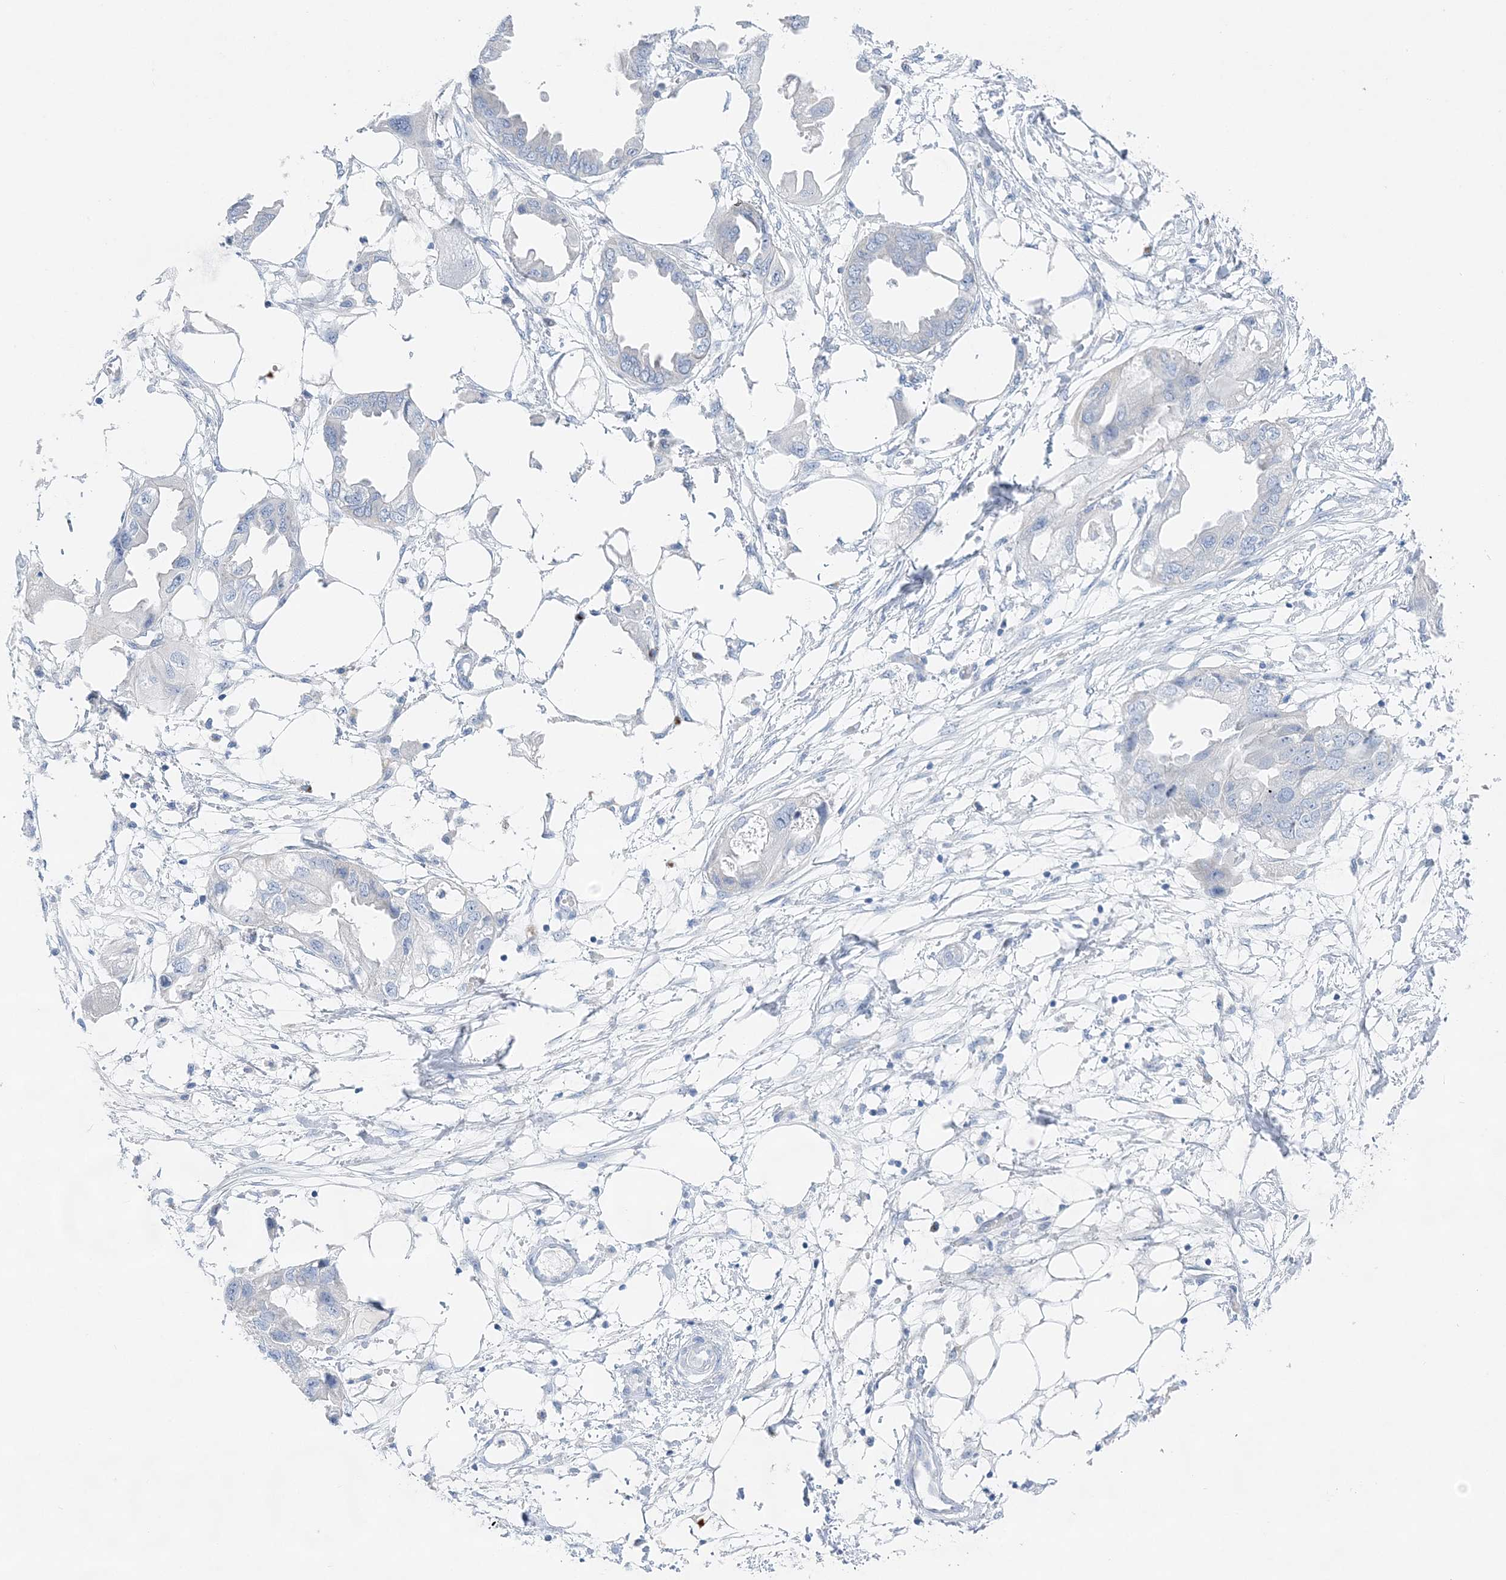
{"staining": {"intensity": "negative", "quantity": "none", "location": "none"}, "tissue": "endometrial cancer", "cell_type": "Tumor cells", "image_type": "cancer", "snomed": [{"axis": "morphology", "description": "Adenocarcinoma, NOS"}, {"axis": "morphology", "description": "Adenocarcinoma, metastatic, NOS"}, {"axis": "topography", "description": "Adipose tissue"}, {"axis": "topography", "description": "Endometrium"}], "caption": "Immunohistochemical staining of human endometrial cancer shows no significant expression in tumor cells.", "gene": "SLC5A6", "patient": {"sex": "female", "age": 67}}